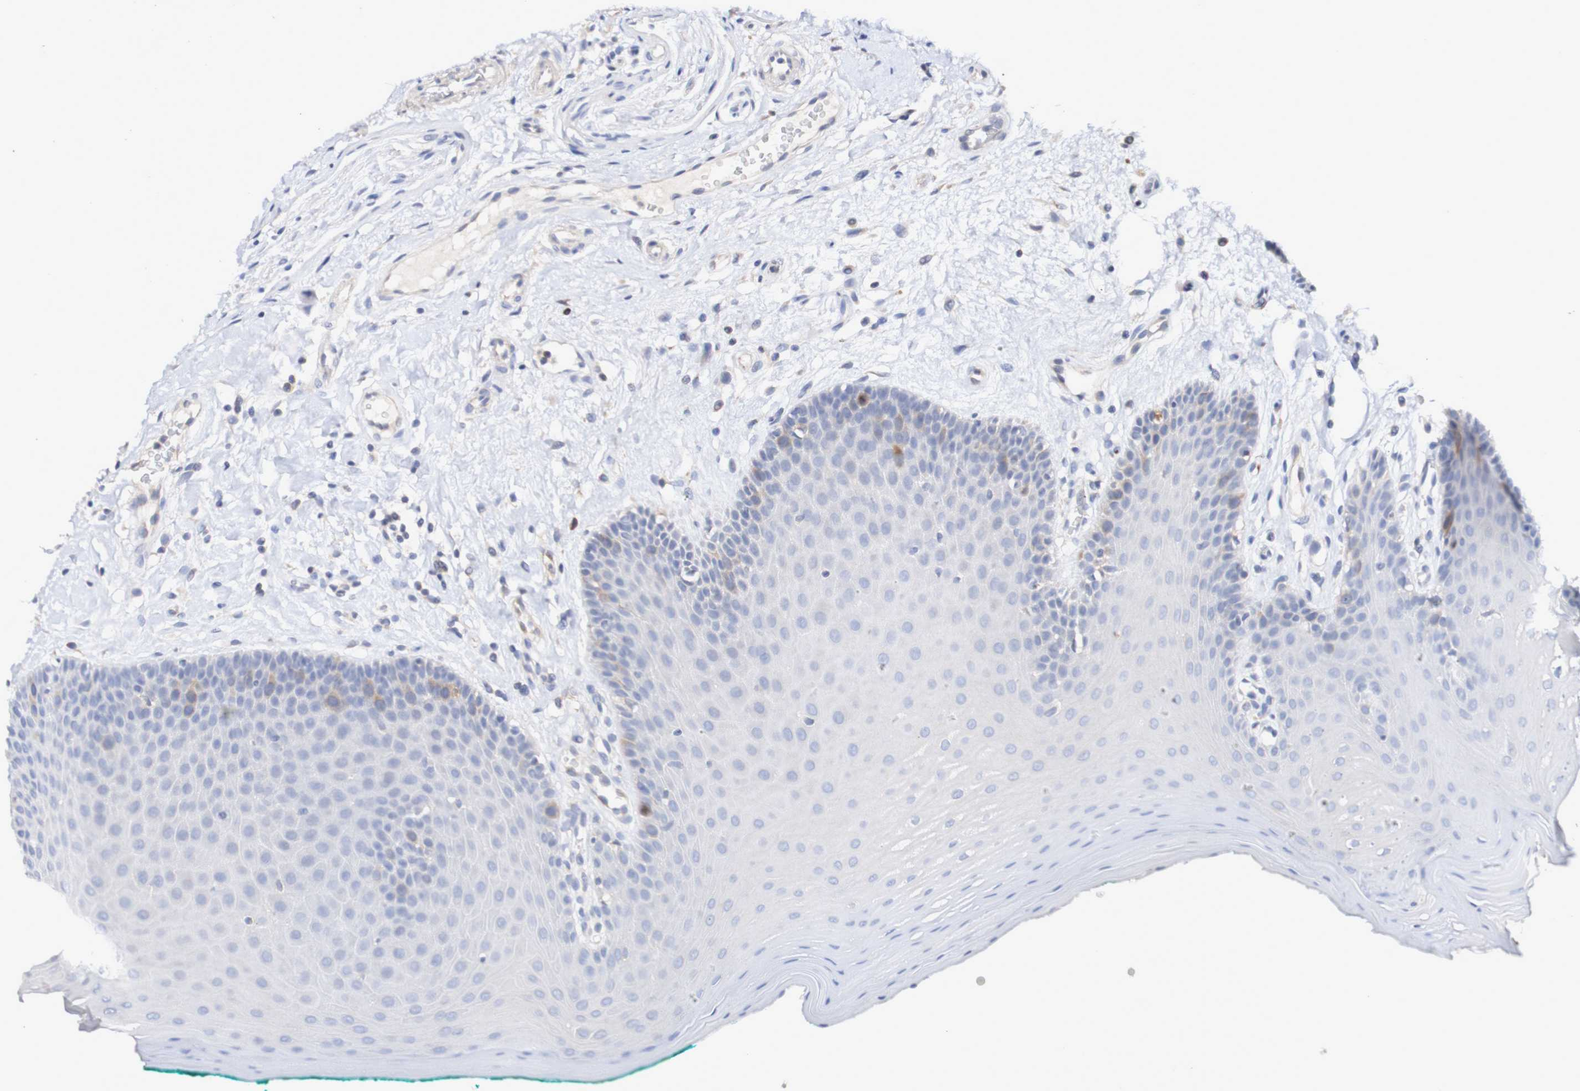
{"staining": {"intensity": "negative", "quantity": "none", "location": "none"}, "tissue": "oral mucosa", "cell_type": "Squamous epithelial cells", "image_type": "normal", "snomed": [{"axis": "morphology", "description": "Normal tissue, NOS"}, {"axis": "topography", "description": "Skeletal muscle"}, {"axis": "topography", "description": "Oral tissue"}], "caption": "This is an IHC image of normal human oral mucosa. There is no expression in squamous epithelial cells.", "gene": "ACVR1C", "patient": {"sex": "male", "age": 58}}